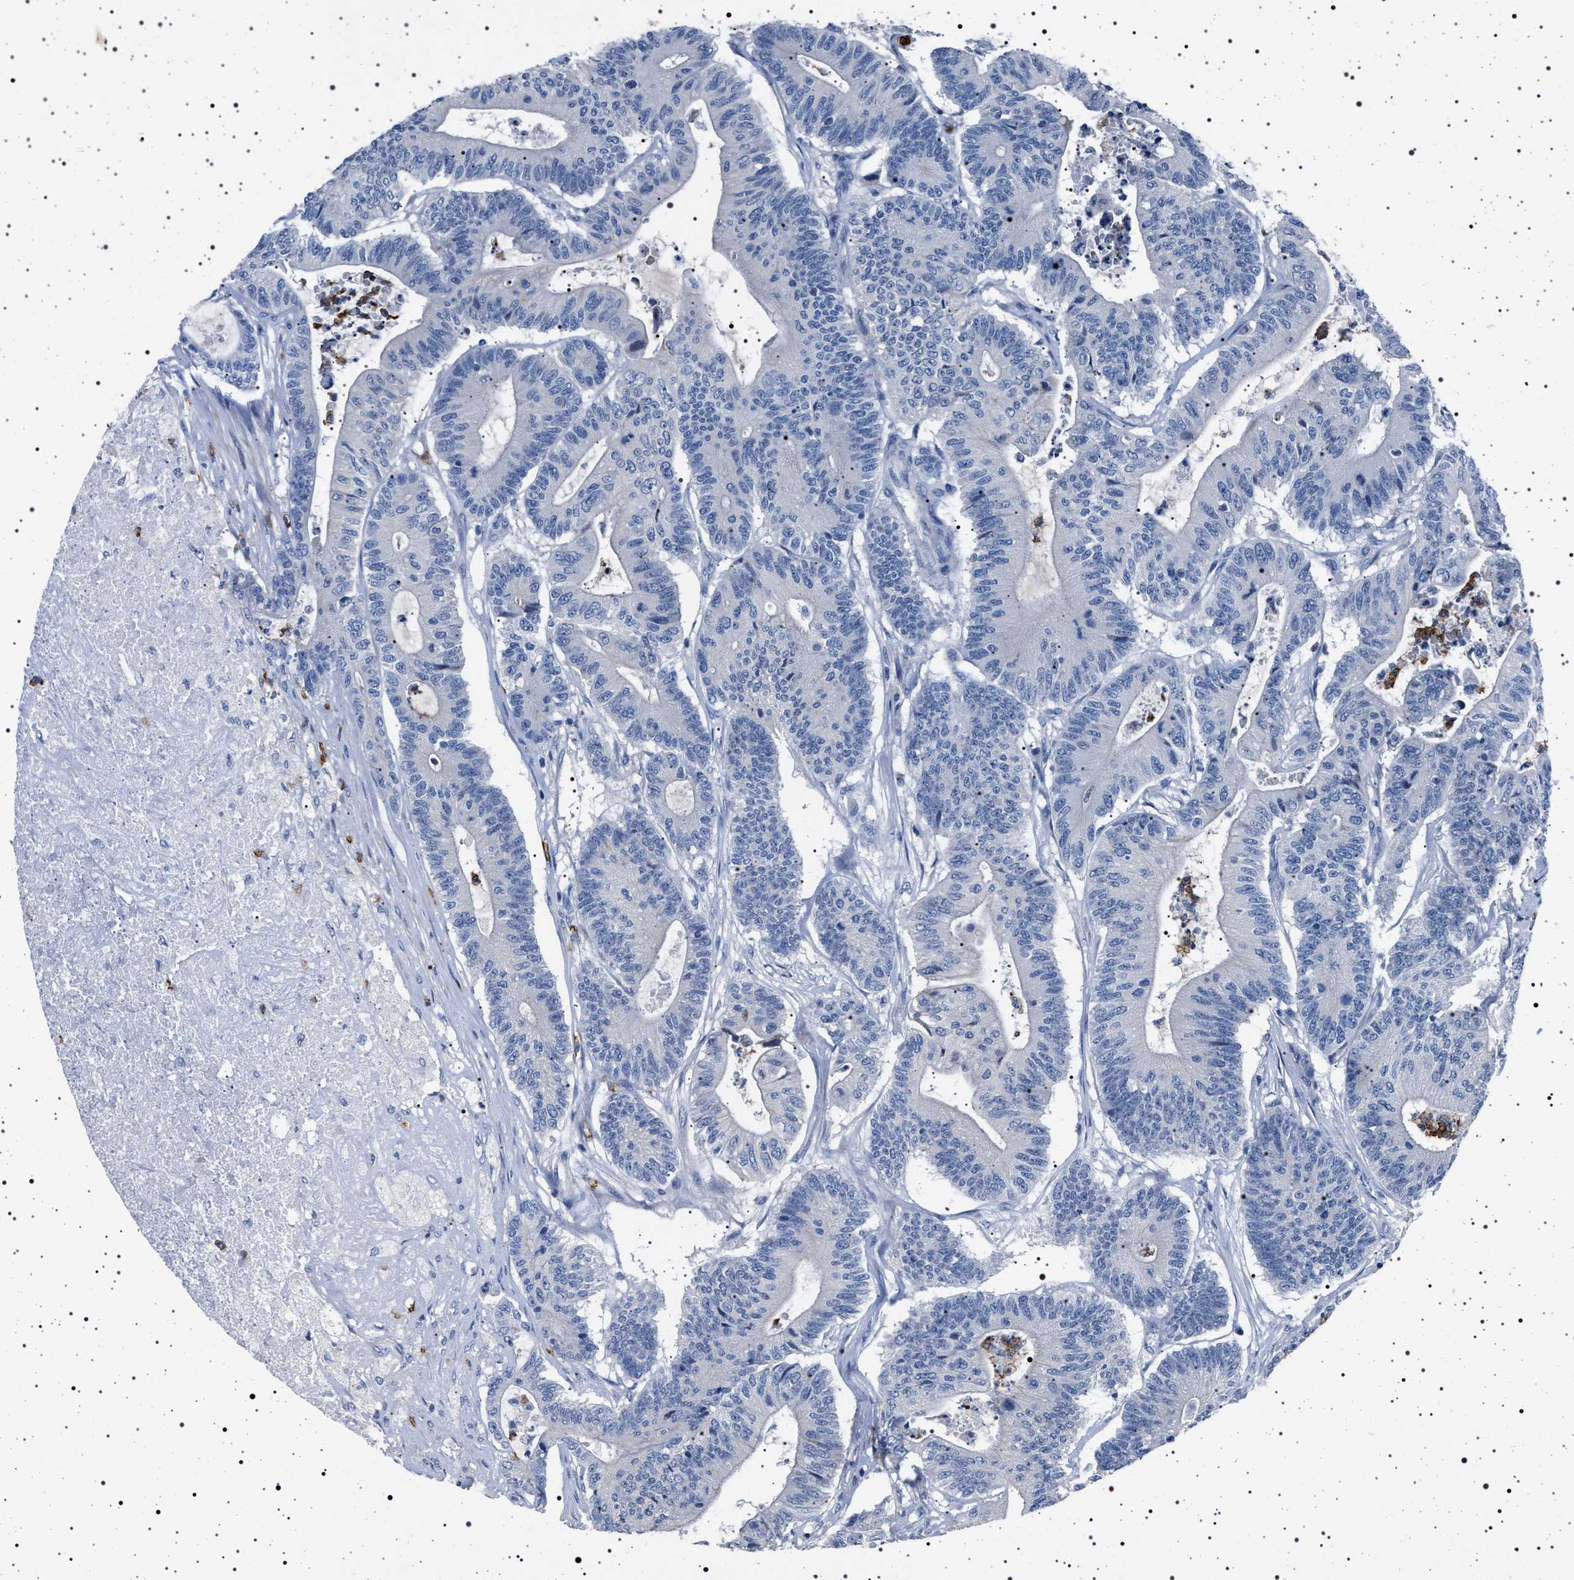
{"staining": {"intensity": "negative", "quantity": "none", "location": "none"}, "tissue": "colorectal cancer", "cell_type": "Tumor cells", "image_type": "cancer", "snomed": [{"axis": "morphology", "description": "Adenocarcinoma, NOS"}, {"axis": "topography", "description": "Colon"}], "caption": "Tumor cells are negative for protein expression in human adenocarcinoma (colorectal).", "gene": "NAT9", "patient": {"sex": "female", "age": 84}}